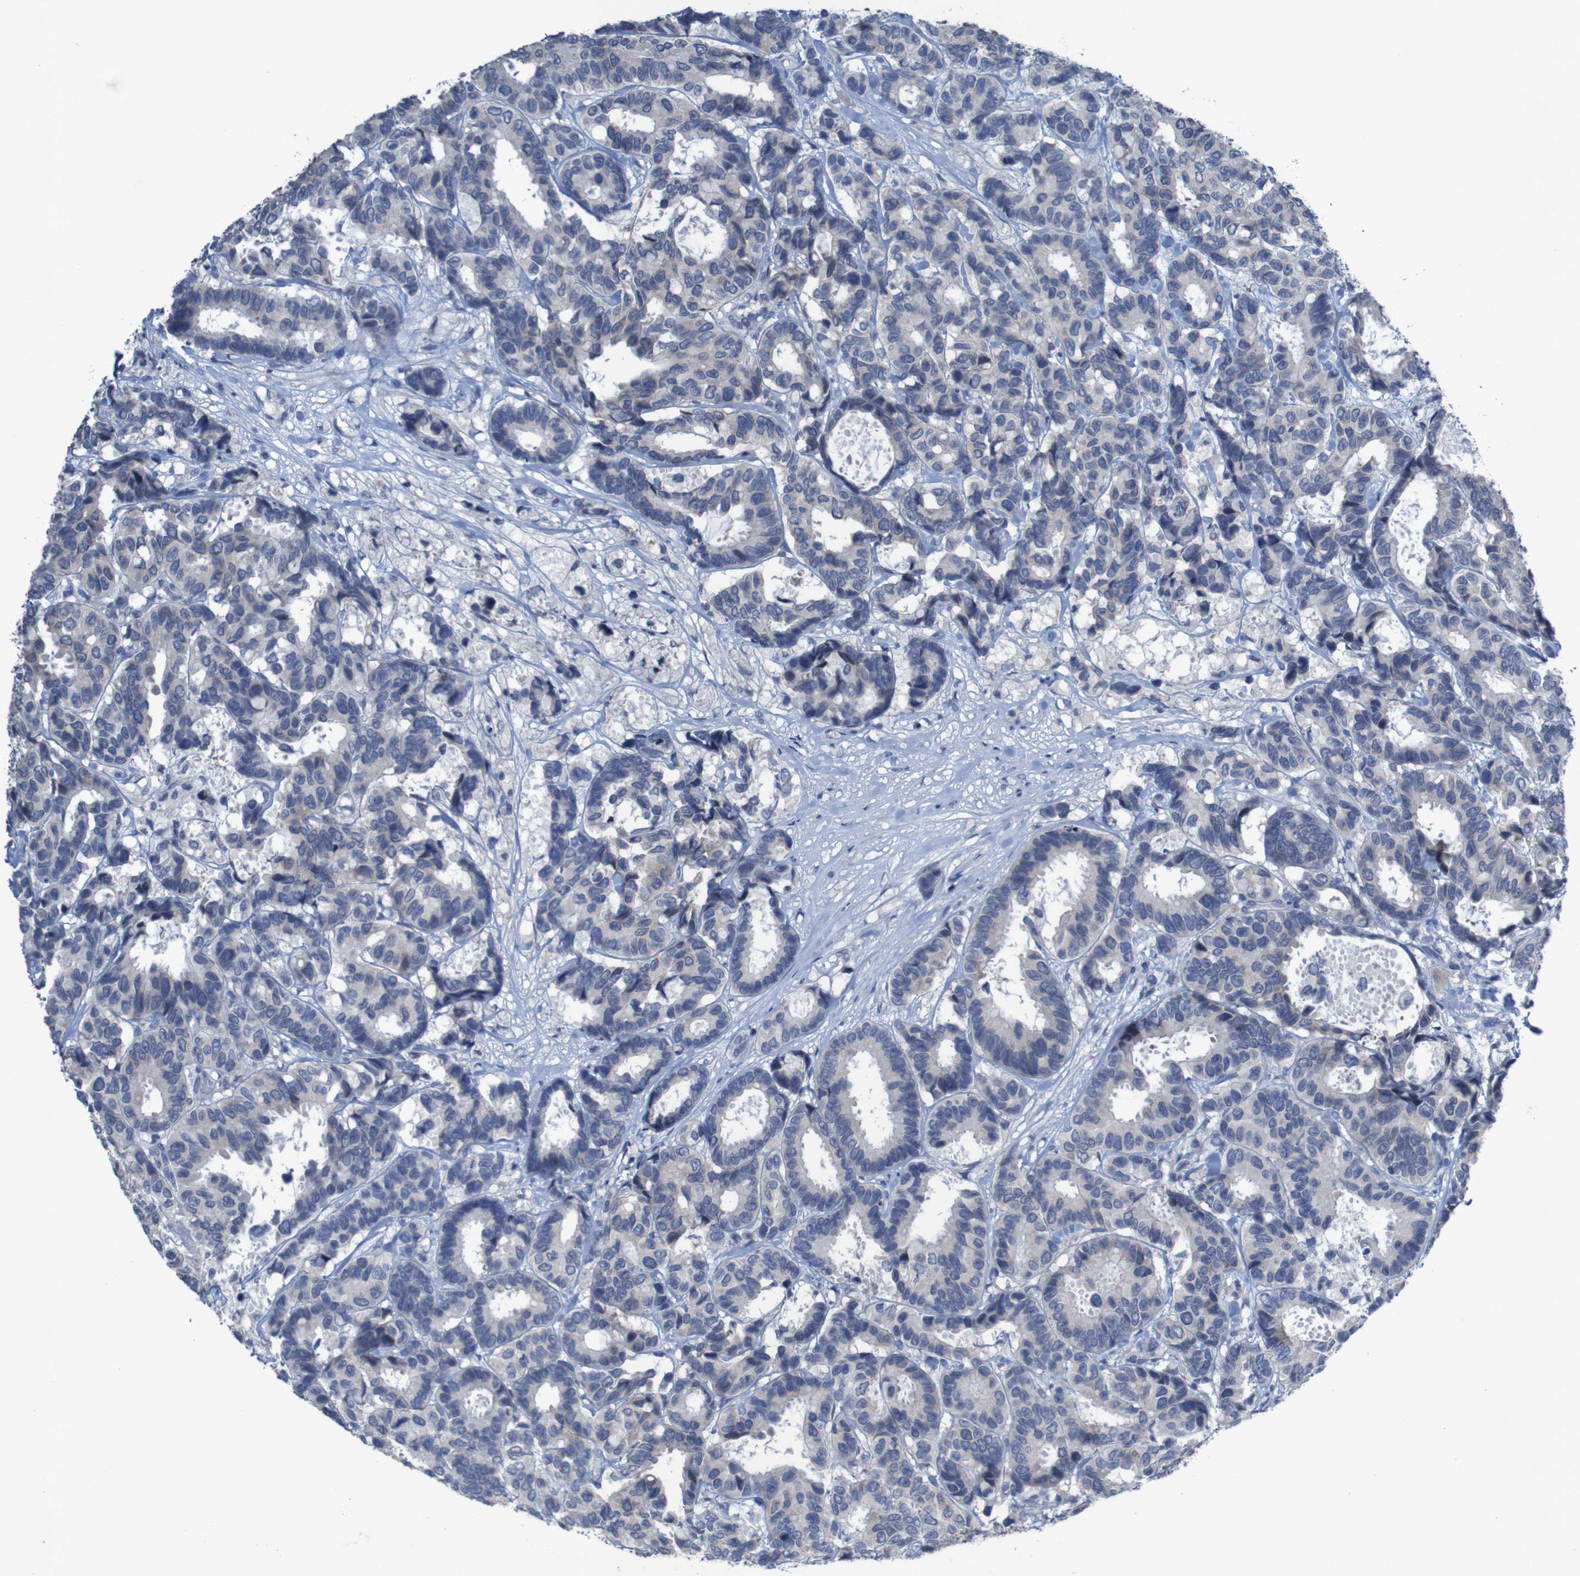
{"staining": {"intensity": "negative", "quantity": "none", "location": "none"}, "tissue": "breast cancer", "cell_type": "Tumor cells", "image_type": "cancer", "snomed": [{"axis": "morphology", "description": "Duct carcinoma"}, {"axis": "topography", "description": "Breast"}], "caption": "Tumor cells show no significant positivity in breast cancer.", "gene": "CLDN18", "patient": {"sex": "female", "age": 87}}